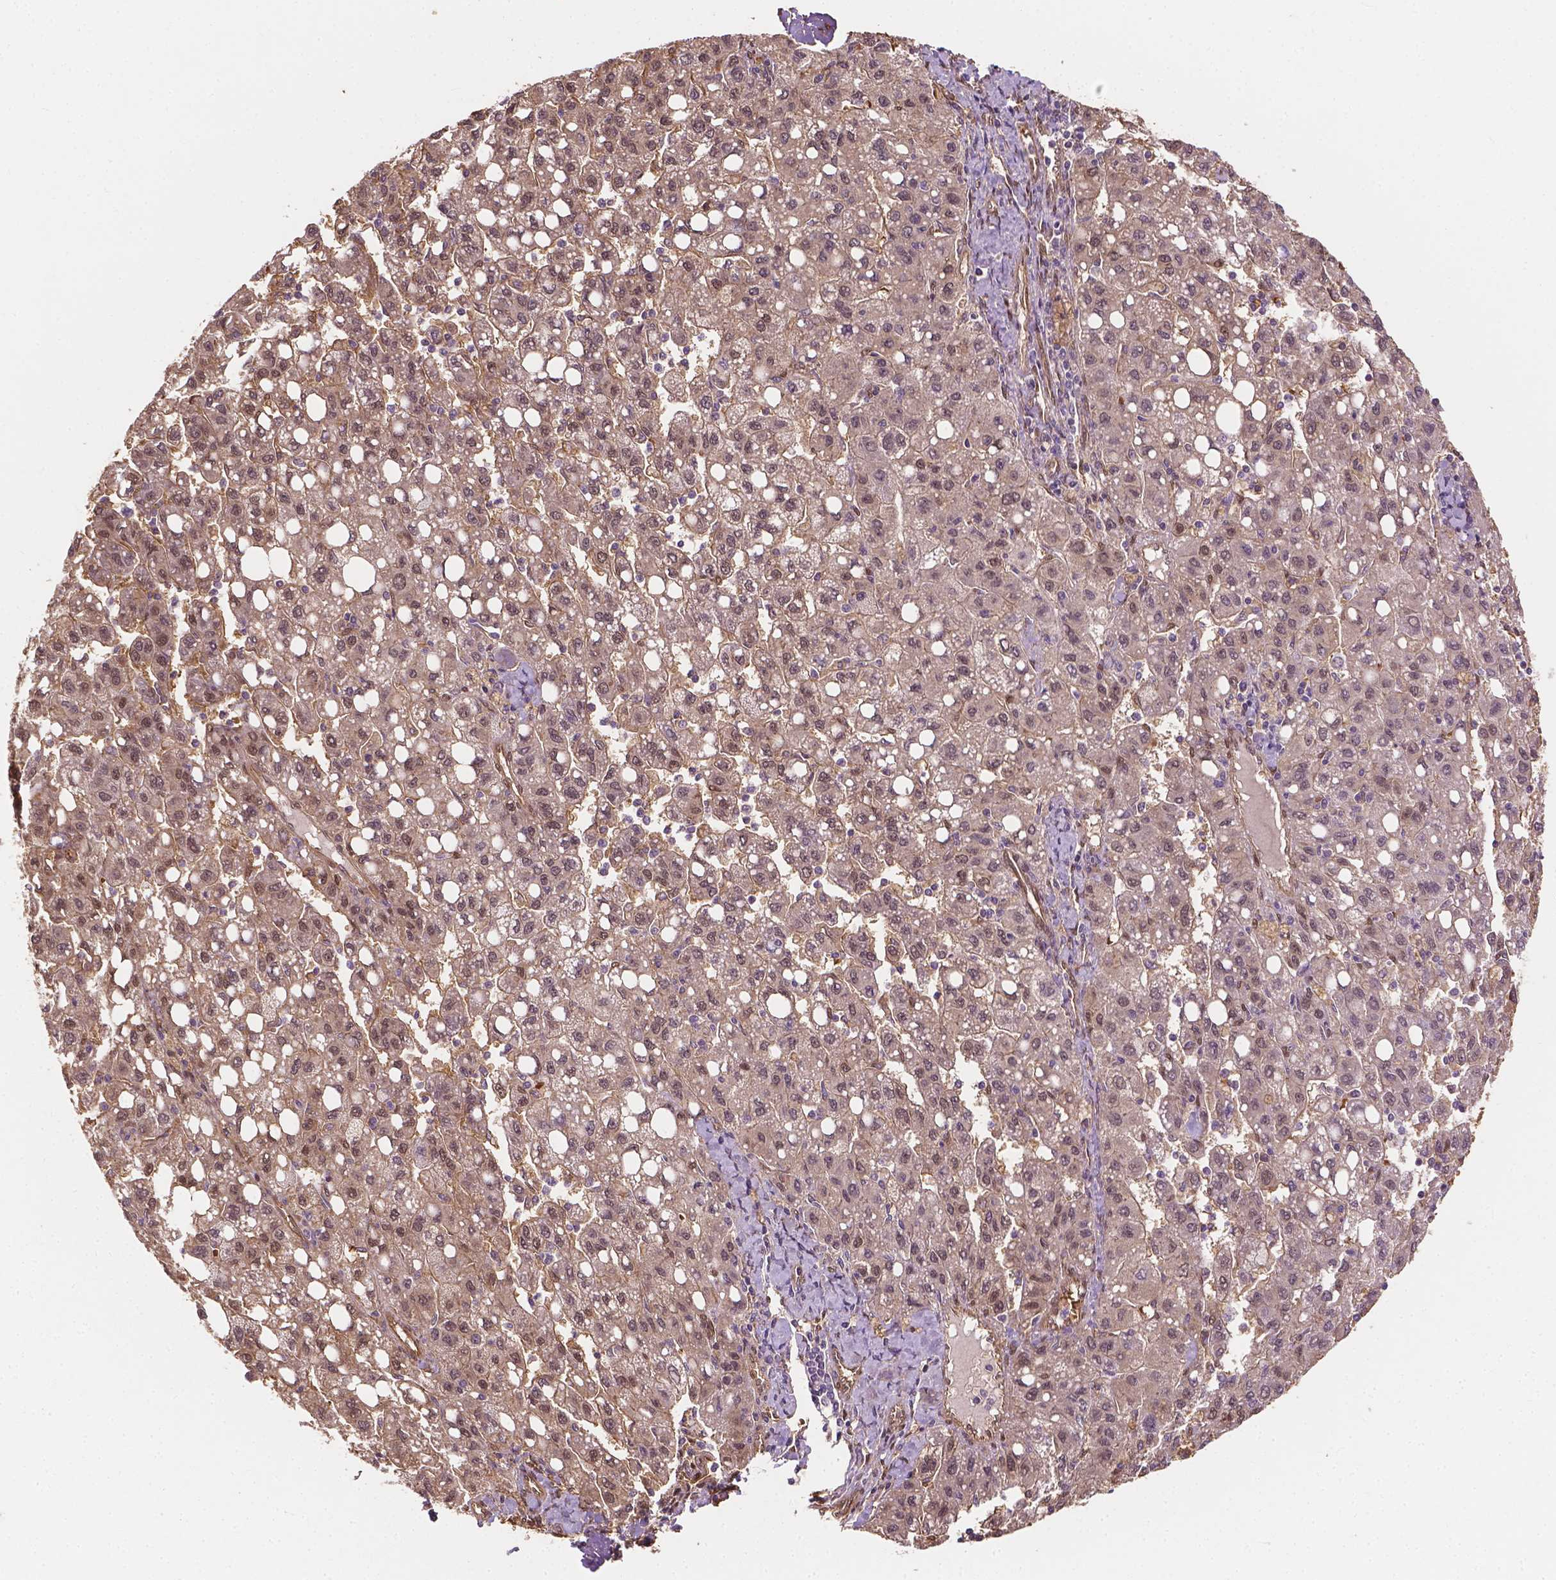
{"staining": {"intensity": "weak", "quantity": "25%-75%", "location": "nuclear"}, "tissue": "liver cancer", "cell_type": "Tumor cells", "image_type": "cancer", "snomed": [{"axis": "morphology", "description": "Carcinoma, Hepatocellular, NOS"}, {"axis": "topography", "description": "Liver"}], "caption": "Immunohistochemical staining of human liver cancer demonstrates low levels of weak nuclear protein positivity in approximately 25%-75% of tumor cells.", "gene": "YAP1", "patient": {"sex": "female", "age": 82}}